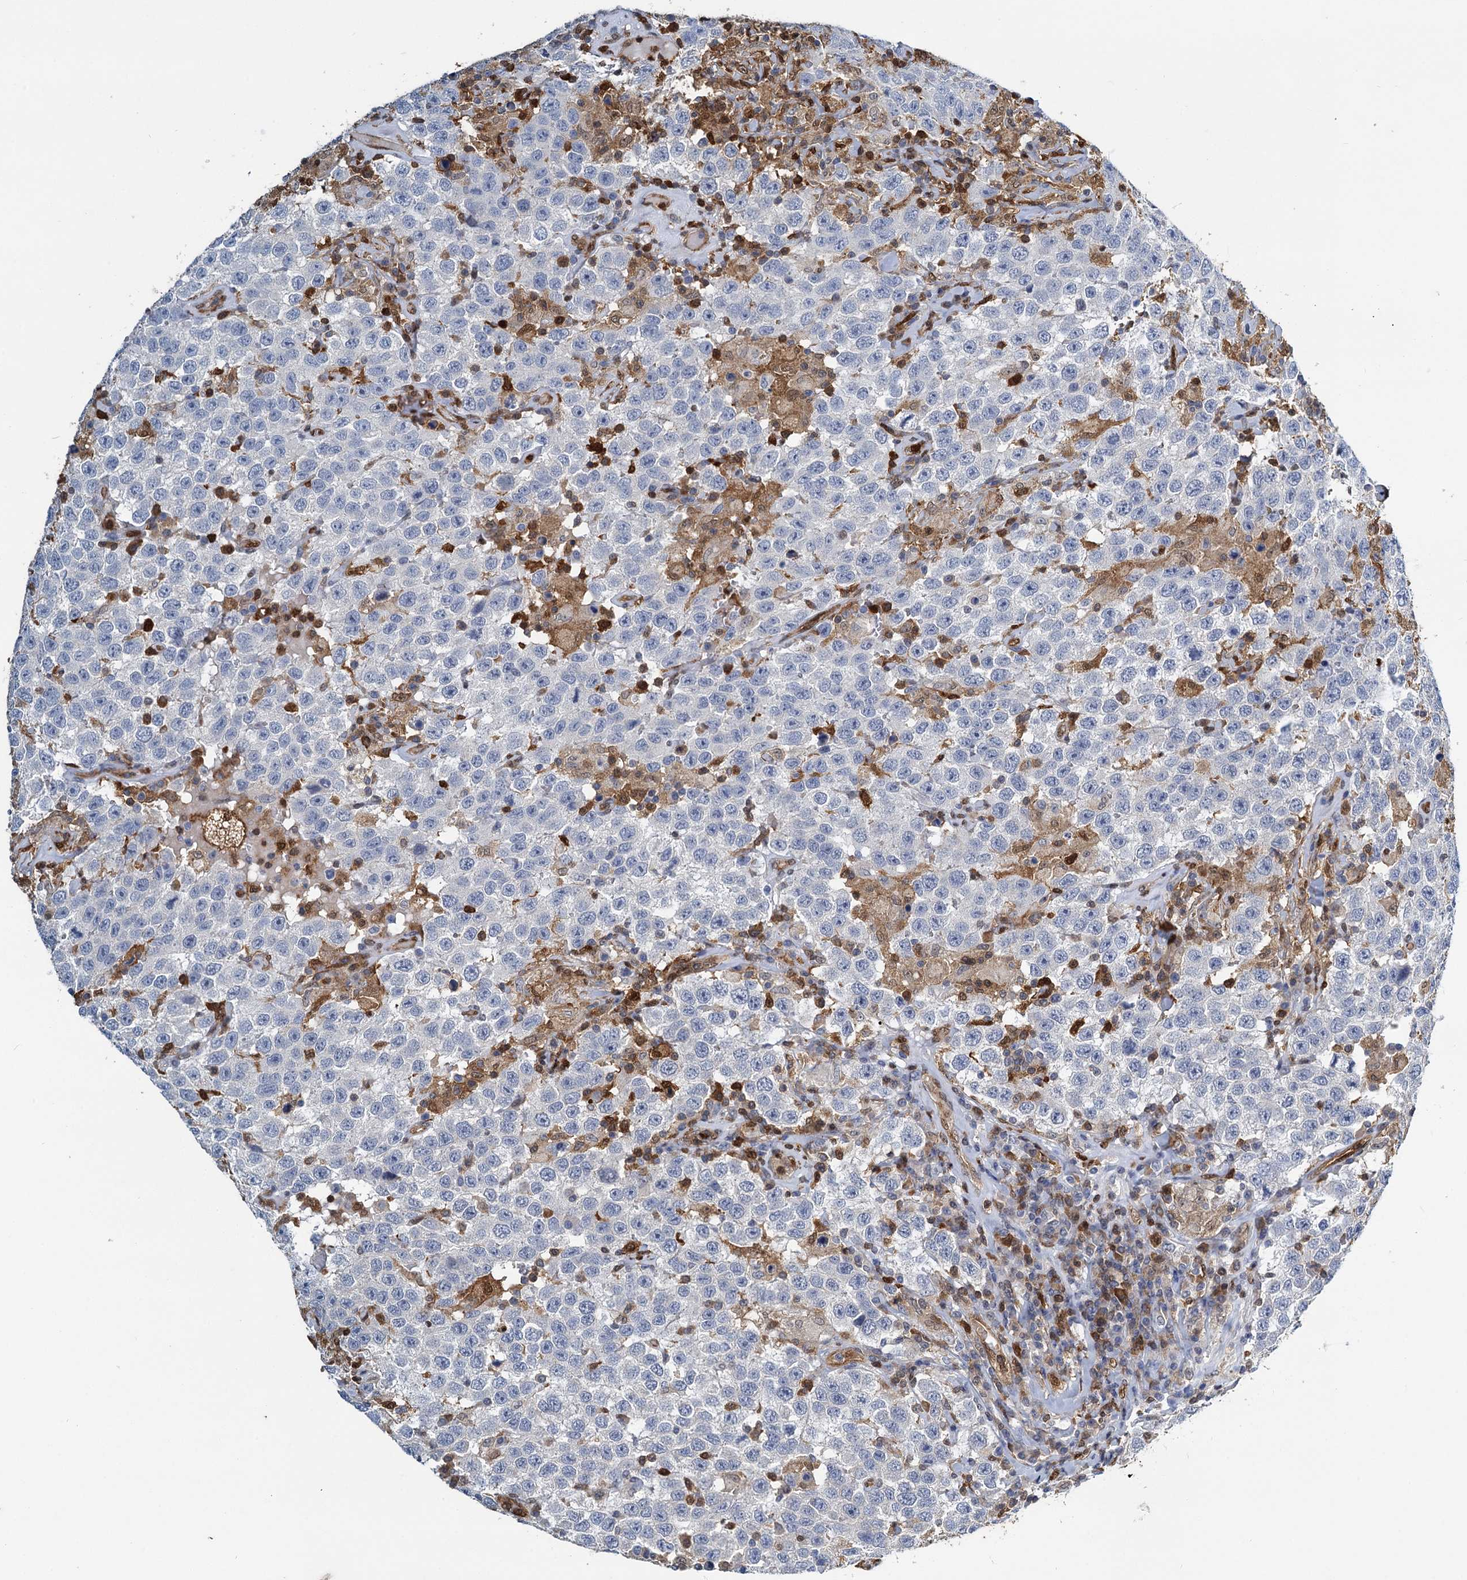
{"staining": {"intensity": "negative", "quantity": "none", "location": "none"}, "tissue": "testis cancer", "cell_type": "Tumor cells", "image_type": "cancer", "snomed": [{"axis": "morphology", "description": "Seminoma, NOS"}, {"axis": "topography", "description": "Testis"}], "caption": "IHC photomicrograph of human seminoma (testis) stained for a protein (brown), which shows no positivity in tumor cells.", "gene": "S100A6", "patient": {"sex": "male", "age": 41}}